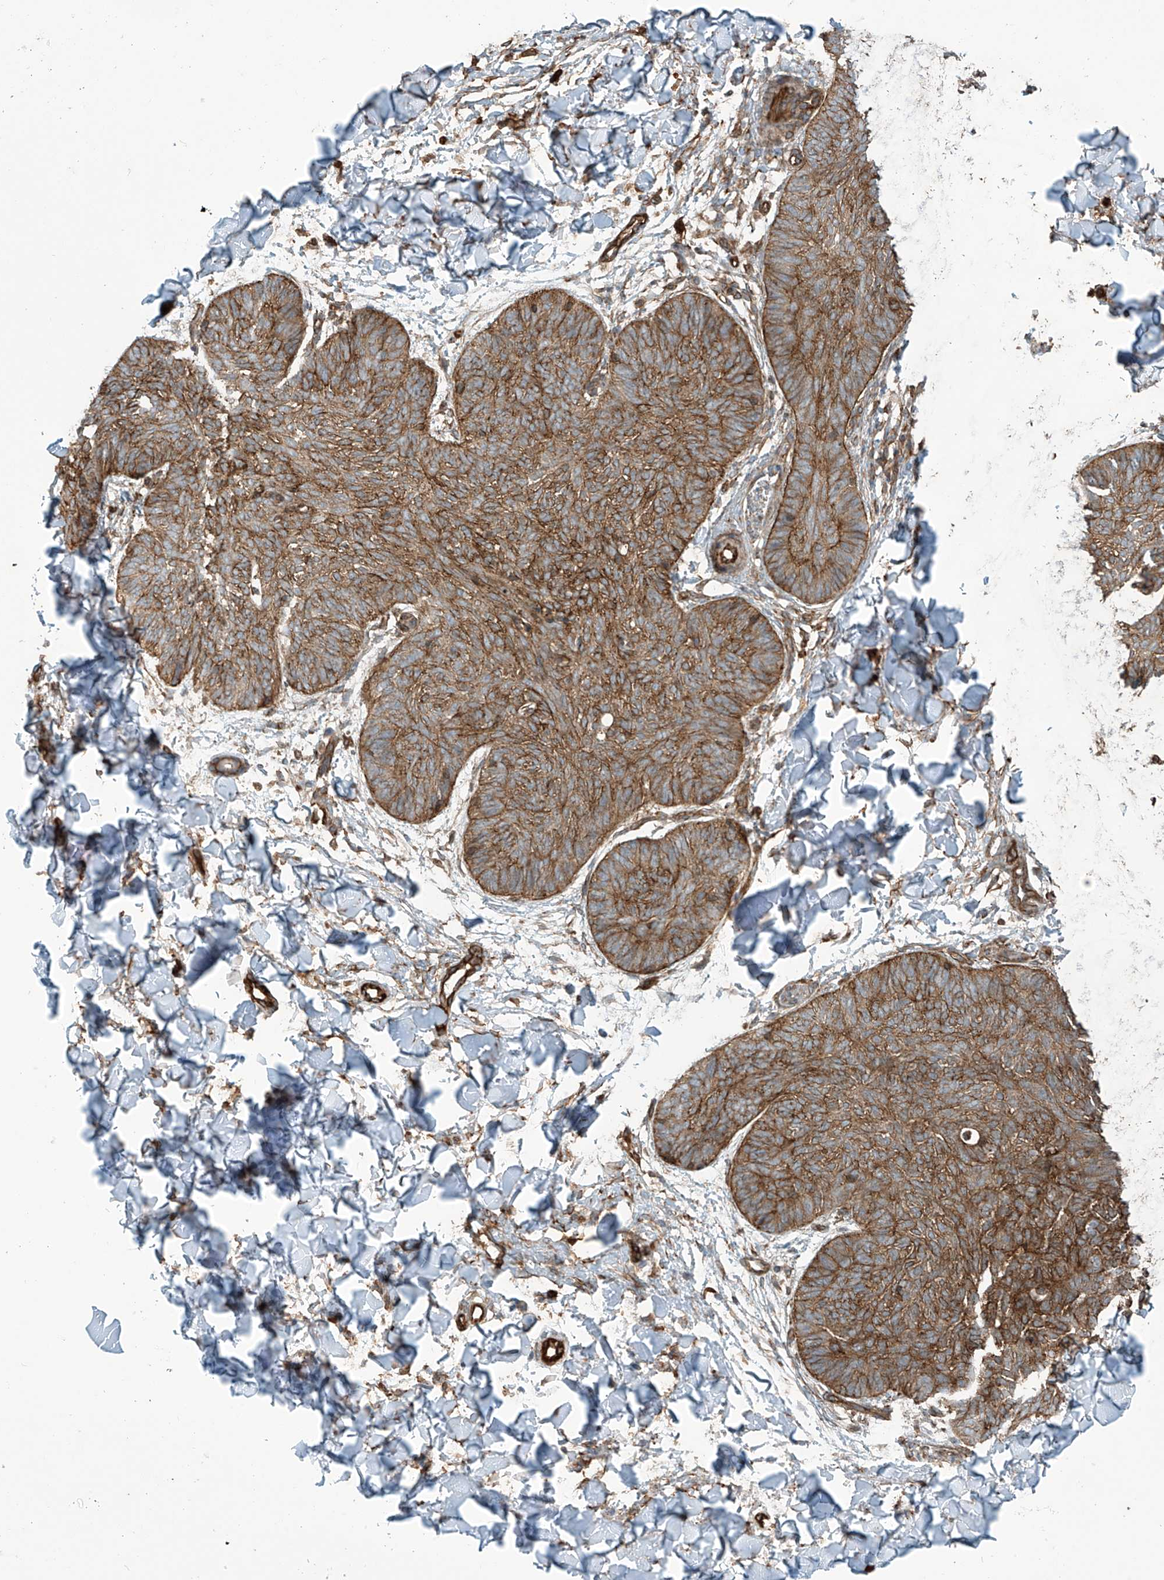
{"staining": {"intensity": "strong", "quantity": ">75%", "location": "cytoplasmic/membranous"}, "tissue": "skin cancer", "cell_type": "Tumor cells", "image_type": "cancer", "snomed": [{"axis": "morphology", "description": "Normal tissue, NOS"}, {"axis": "morphology", "description": "Basal cell carcinoma"}, {"axis": "topography", "description": "Skin"}], "caption": "A brown stain shows strong cytoplasmic/membranous positivity of a protein in human skin cancer tumor cells.", "gene": "SLC9A2", "patient": {"sex": "male", "age": 50}}